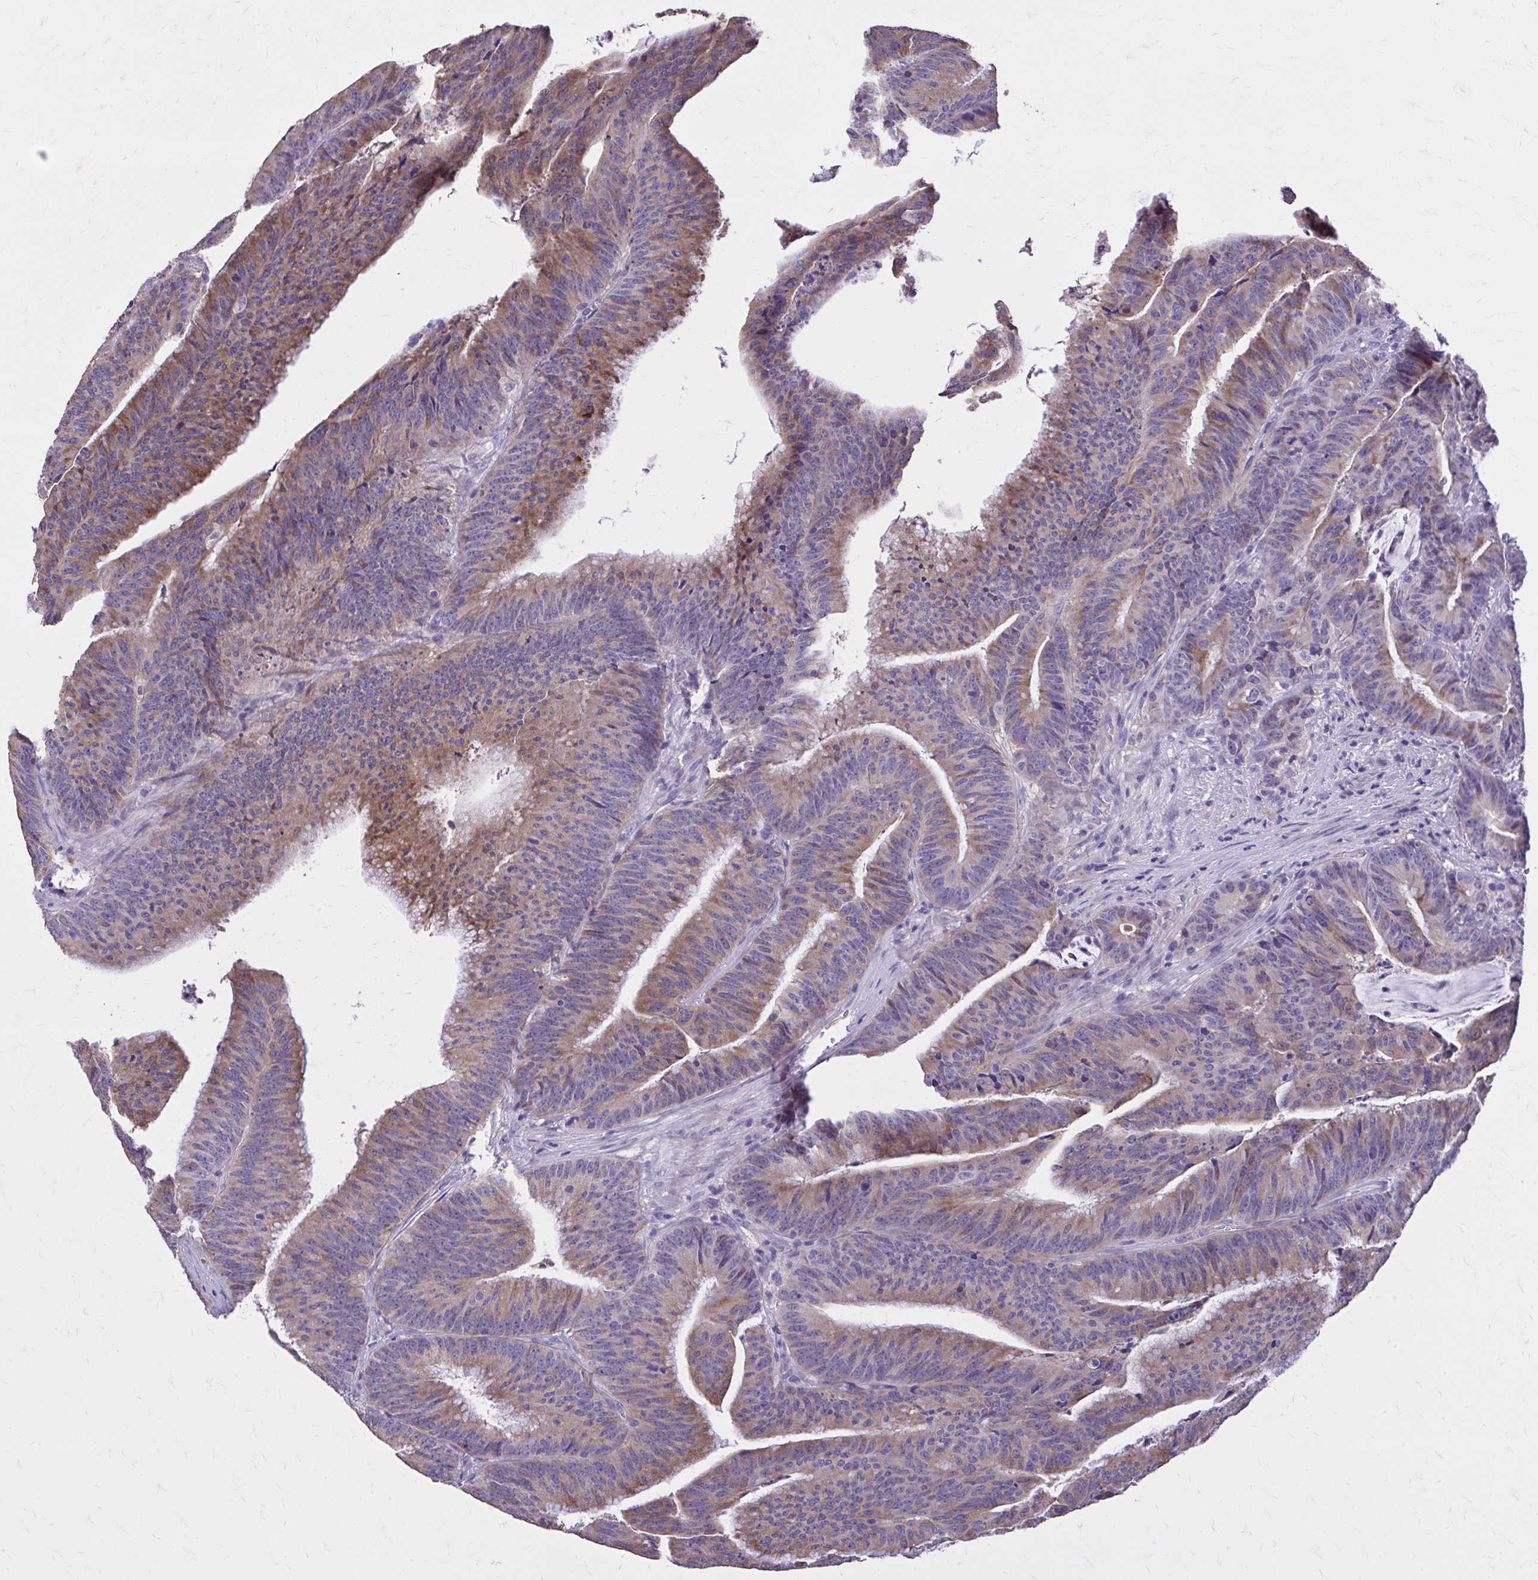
{"staining": {"intensity": "moderate", "quantity": ">75%", "location": "cytoplasmic/membranous"}, "tissue": "colorectal cancer", "cell_type": "Tumor cells", "image_type": "cancer", "snomed": [{"axis": "morphology", "description": "Adenocarcinoma, NOS"}, {"axis": "topography", "description": "Colon"}], "caption": "Brown immunohistochemical staining in human colorectal cancer exhibits moderate cytoplasmic/membranous expression in about >75% of tumor cells. The staining is performed using DAB brown chromogen to label protein expression. The nuclei are counter-stained blue using hematoxylin.", "gene": "EPB41L1", "patient": {"sex": "female", "age": 78}}